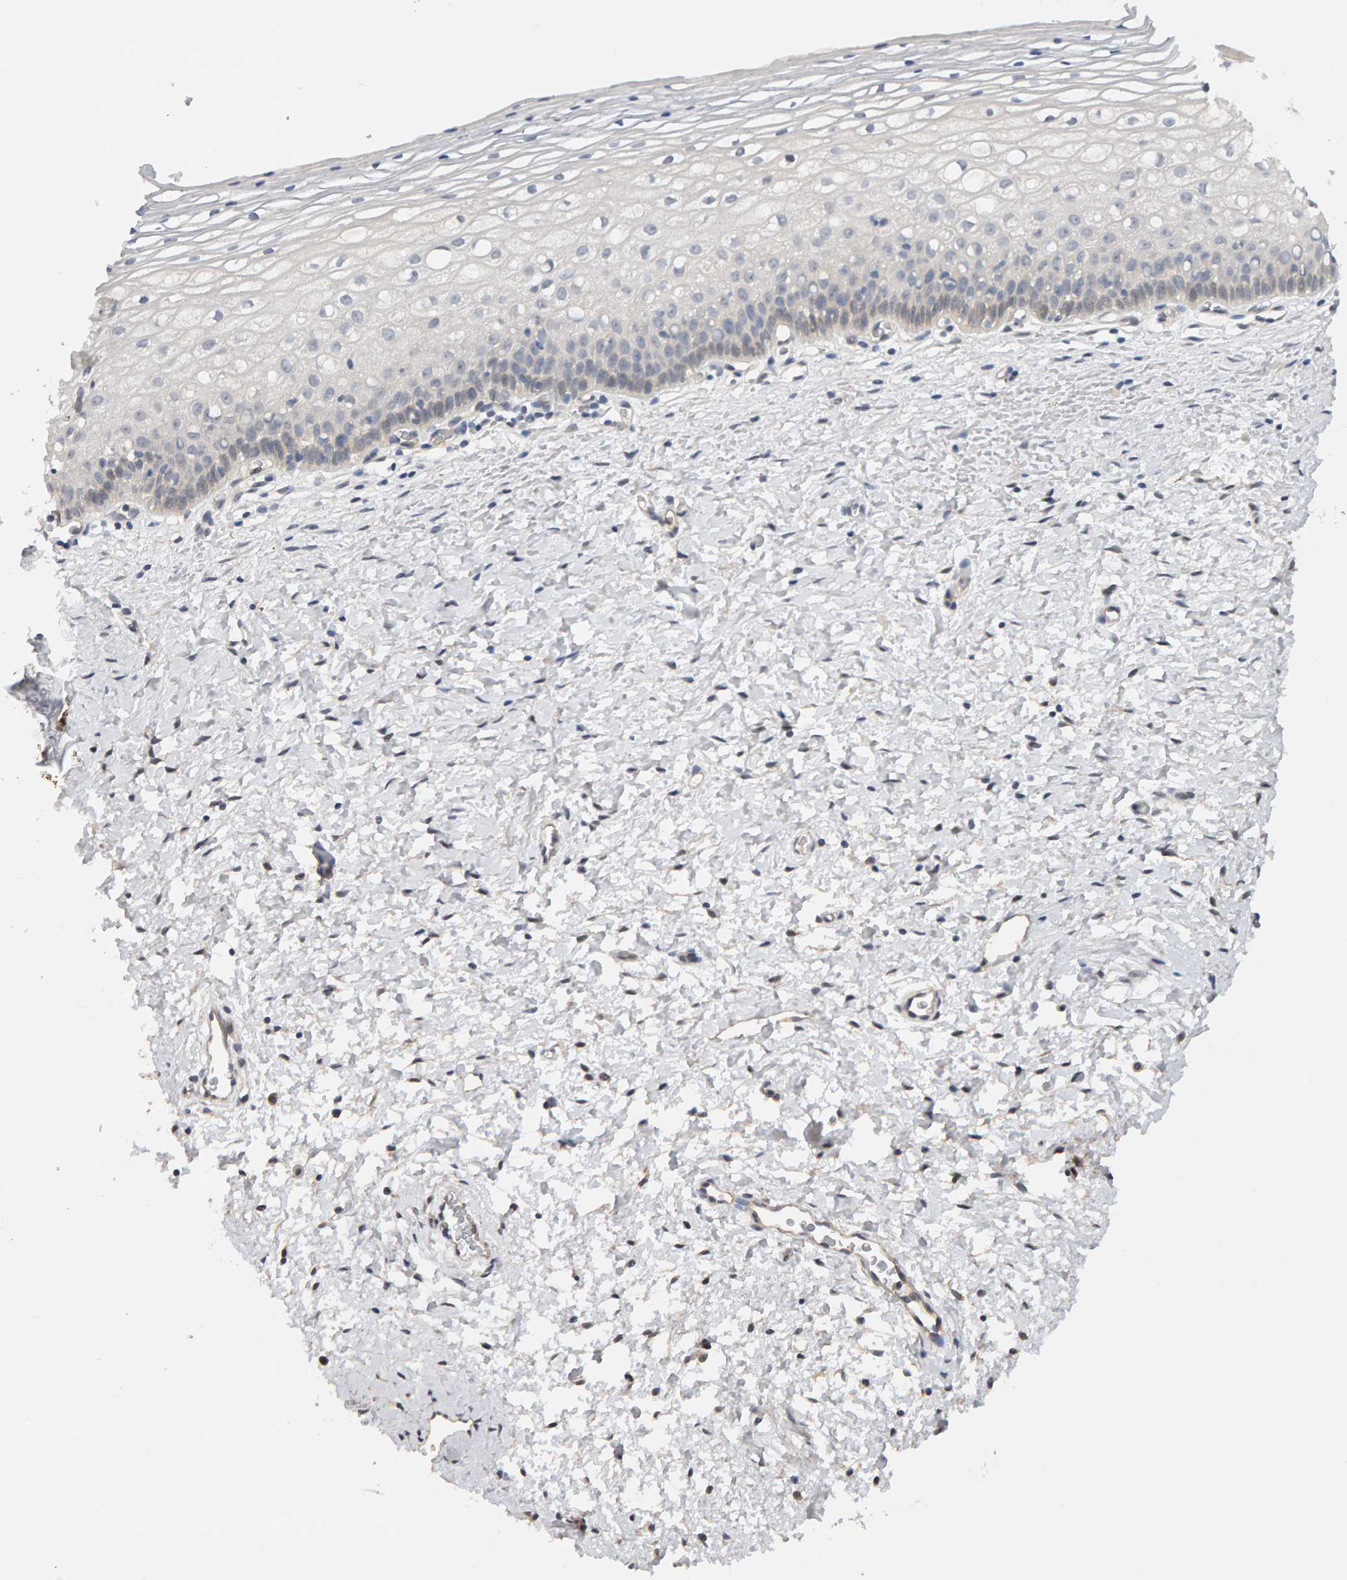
{"staining": {"intensity": "negative", "quantity": "none", "location": "none"}, "tissue": "cervix", "cell_type": "Squamous epithelial cells", "image_type": "normal", "snomed": [{"axis": "morphology", "description": "Normal tissue, NOS"}, {"axis": "topography", "description": "Cervix"}], "caption": "Immunohistochemistry of benign cervix reveals no staining in squamous epithelial cells.", "gene": "PPP1R16A", "patient": {"sex": "female", "age": 72}}